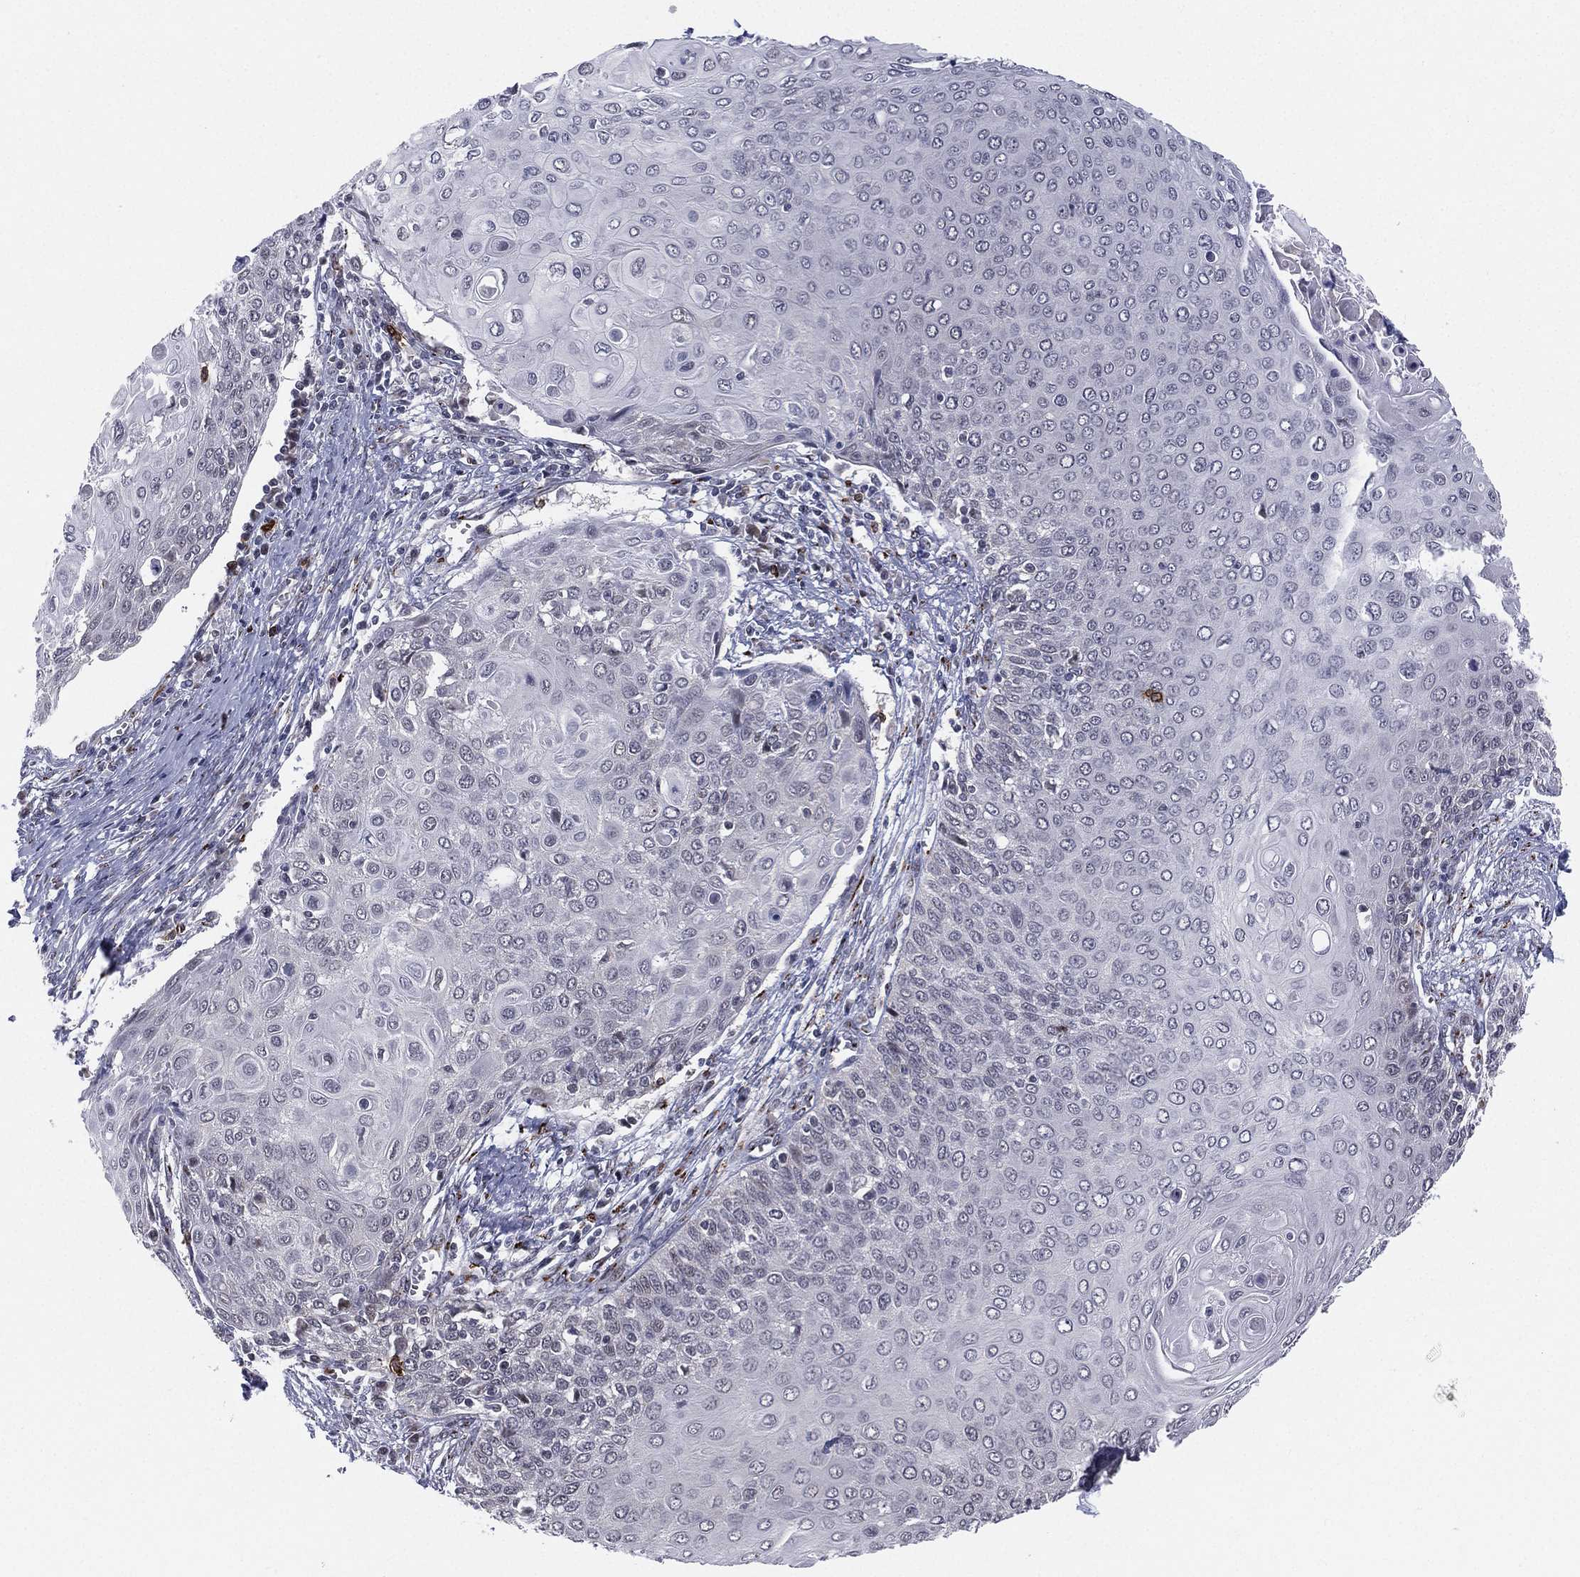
{"staining": {"intensity": "negative", "quantity": "none", "location": "none"}, "tissue": "cervical cancer", "cell_type": "Tumor cells", "image_type": "cancer", "snomed": [{"axis": "morphology", "description": "Squamous cell carcinoma, NOS"}, {"axis": "topography", "description": "Cervix"}], "caption": "A micrograph of cervical cancer stained for a protein exhibits no brown staining in tumor cells.", "gene": "CD177", "patient": {"sex": "female", "age": 39}}